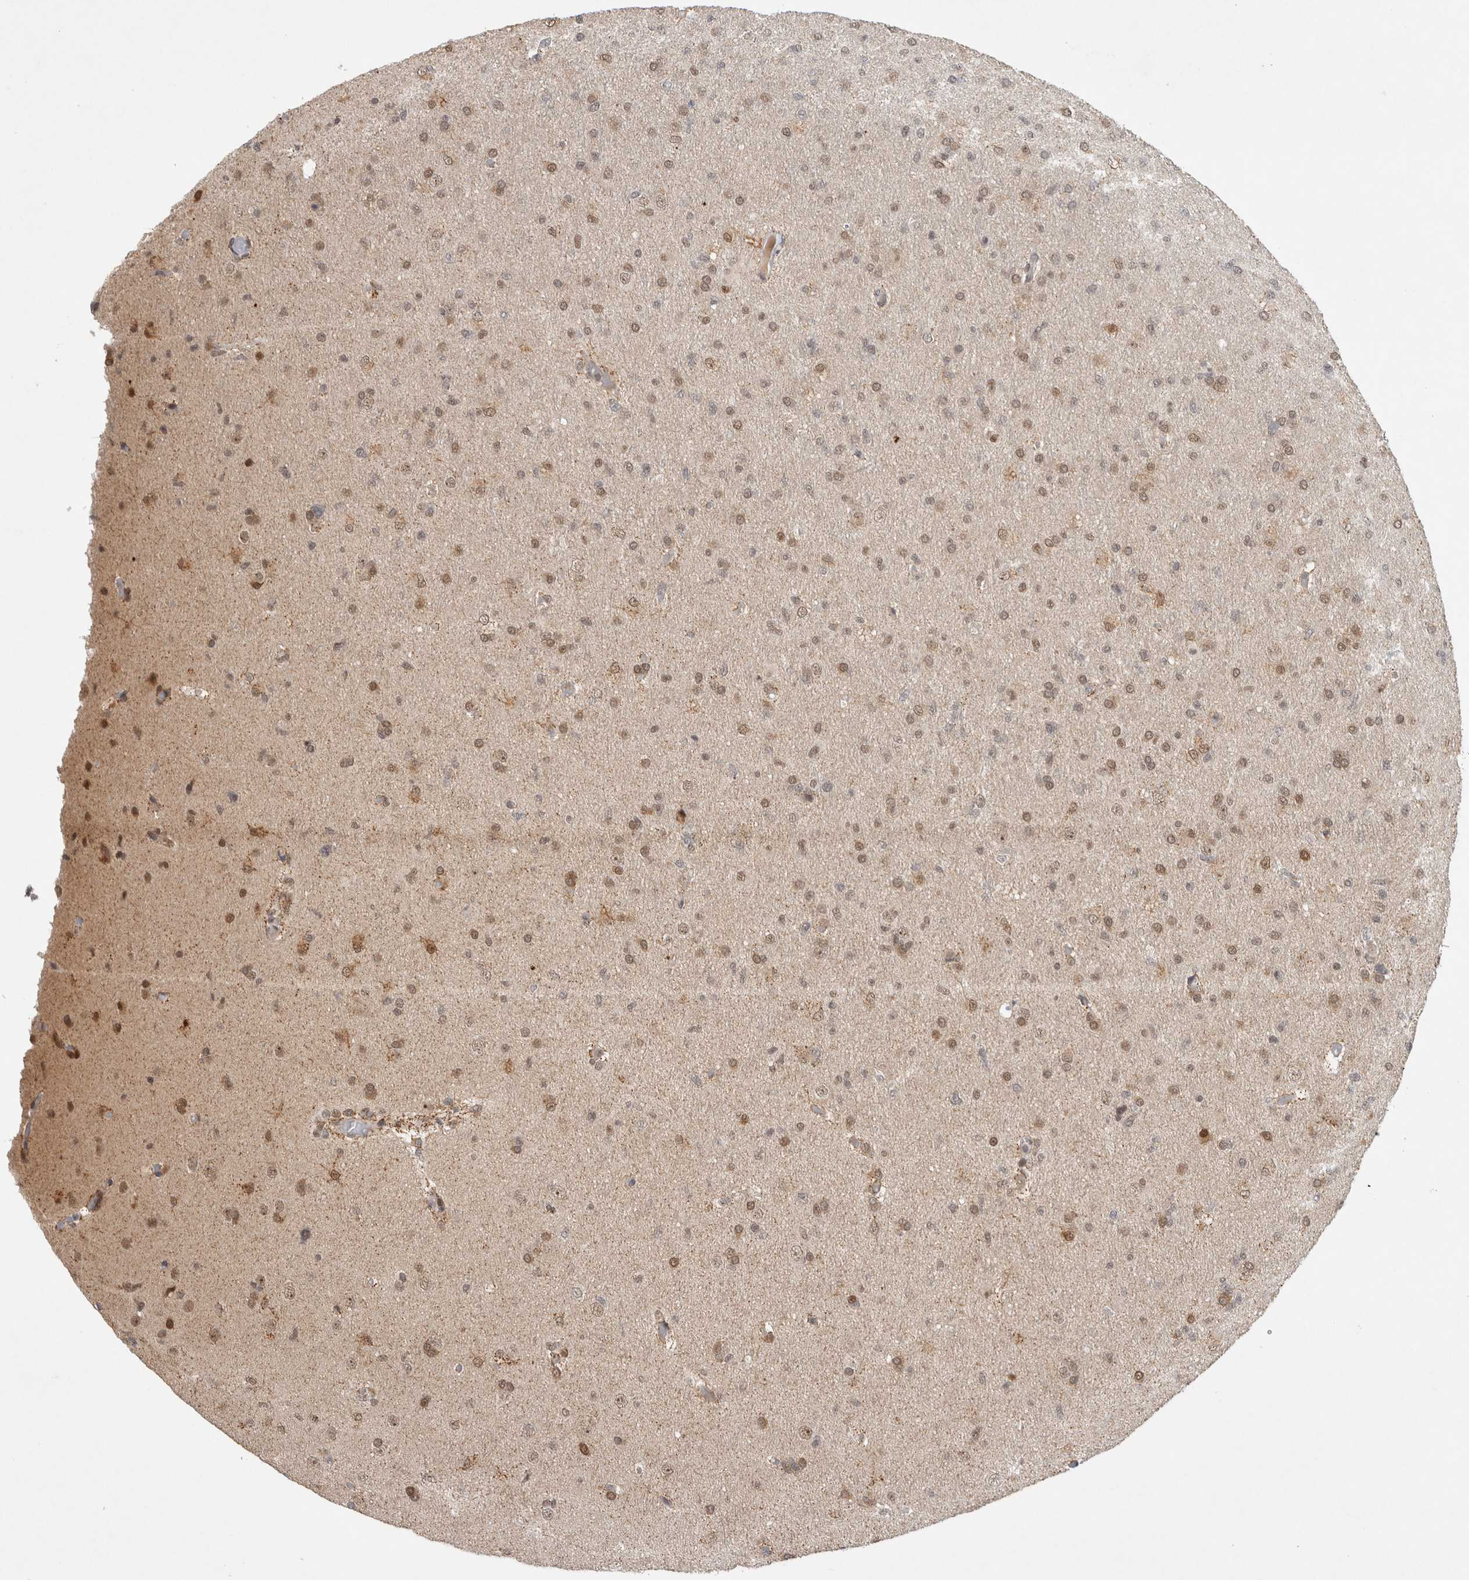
{"staining": {"intensity": "weak", "quantity": "25%-75%", "location": "nuclear"}, "tissue": "glioma", "cell_type": "Tumor cells", "image_type": "cancer", "snomed": [{"axis": "morphology", "description": "Glioma, malignant, High grade"}, {"axis": "topography", "description": "Cerebral cortex"}], "caption": "Glioma stained for a protein (brown) shows weak nuclear positive staining in approximately 25%-75% of tumor cells.", "gene": "HESX1", "patient": {"sex": "female", "age": 36}}